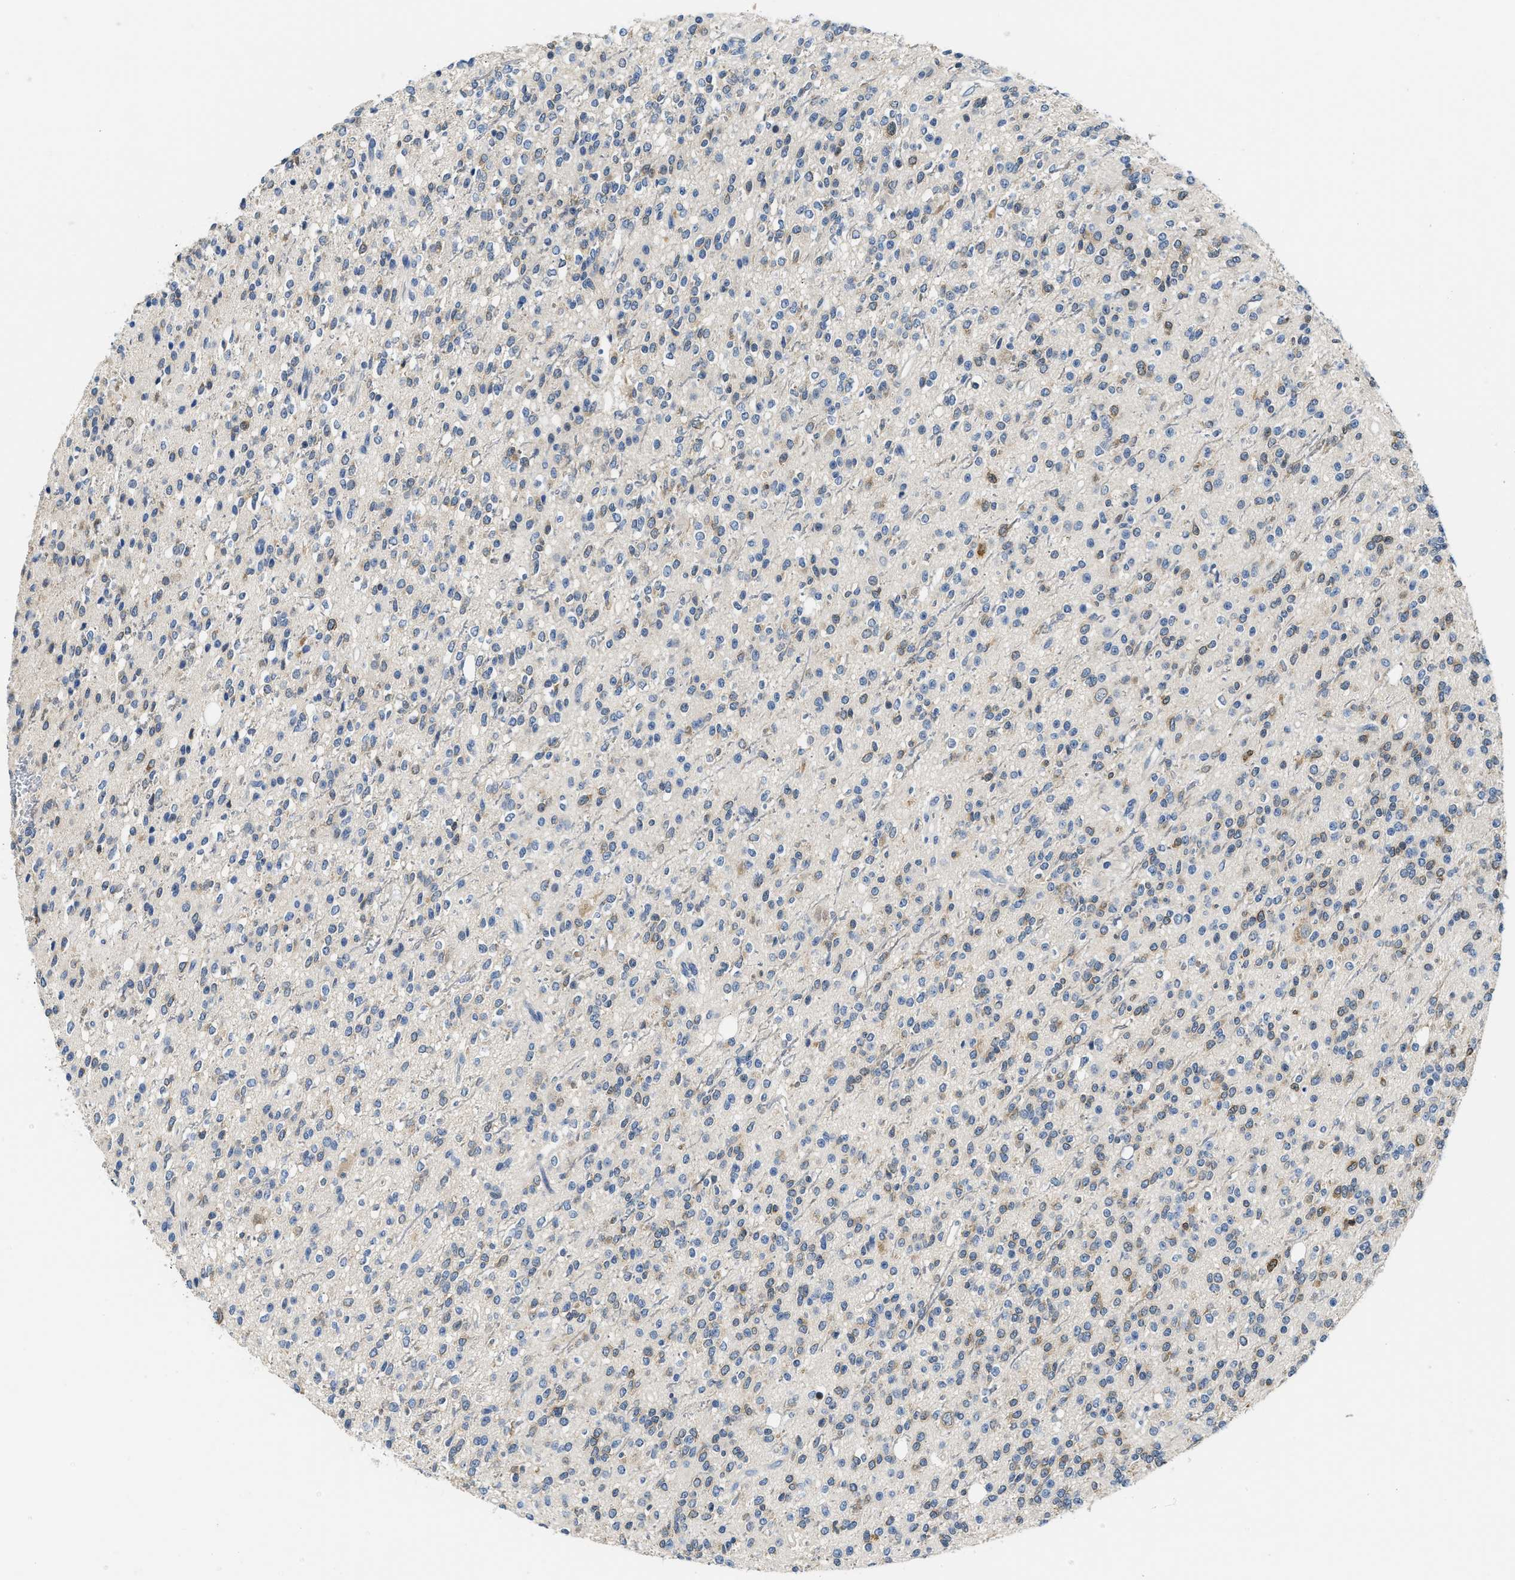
{"staining": {"intensity": "weak", "quantity": "25%-75%", "location": "cytoplasmic/membranous"}, "tissue": "glioma", "cell_type": "Tumor cells", "image_type": "cancer", "snomed": [{"axis": "morphology", "description": "Glioma, malignant, High grade"}, {"axis": "topography", "description": "Brain"}], "caption": "High-grade glioma (malignant) was stained to show a protein in brown. There is low levels of weak cytoplasmic/membranous staining in approximately 25%-75% of tumor cells.", "gene": "CLGN", "patient": {"sex": "male", "age": 34}}